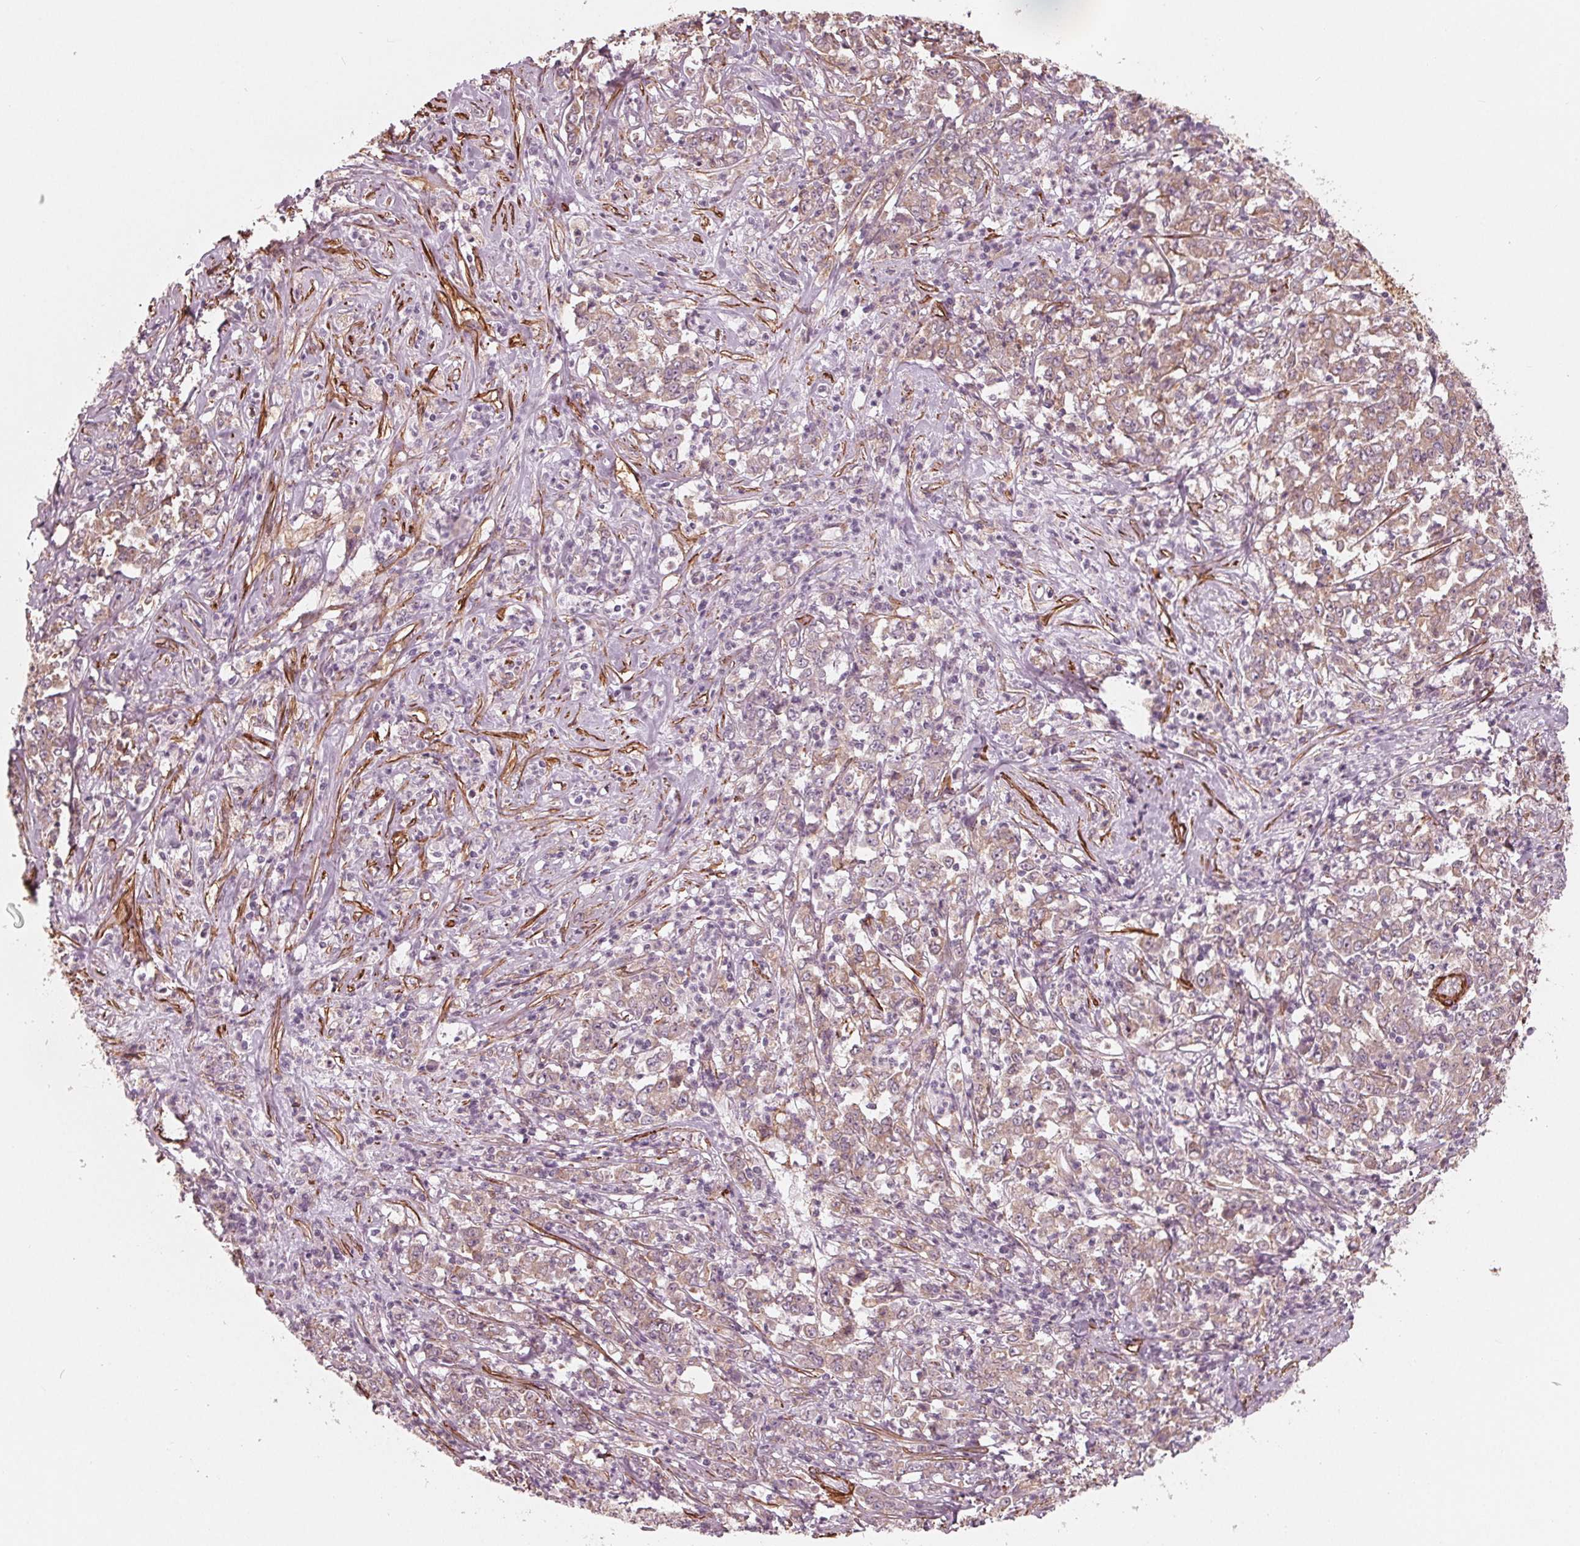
{"staining": {"intensity": "weak", "quantity": "25%-75%", "location": "cytoplasmic/membranous"}, "tissue": "stomach cancer", "cell_type": "Tumor cells", "image_type": "cancer", "snomed": [{"axis": "morphology", "description": "Adenocarcinoma, NOS"}, {"axis": "topography", "description": "Stomach, lower"}], "caption": "This micrograph reveals stomach cancer stained with immunohistochemistry (IHC) to label a protein in brown. The cytoplasmic/membranous of tumor cells show weak positivity for the protein. Nuclei are counter-stained blue.", "gene": "MIER3", "patient": {"sex": "female", "age": 71}}